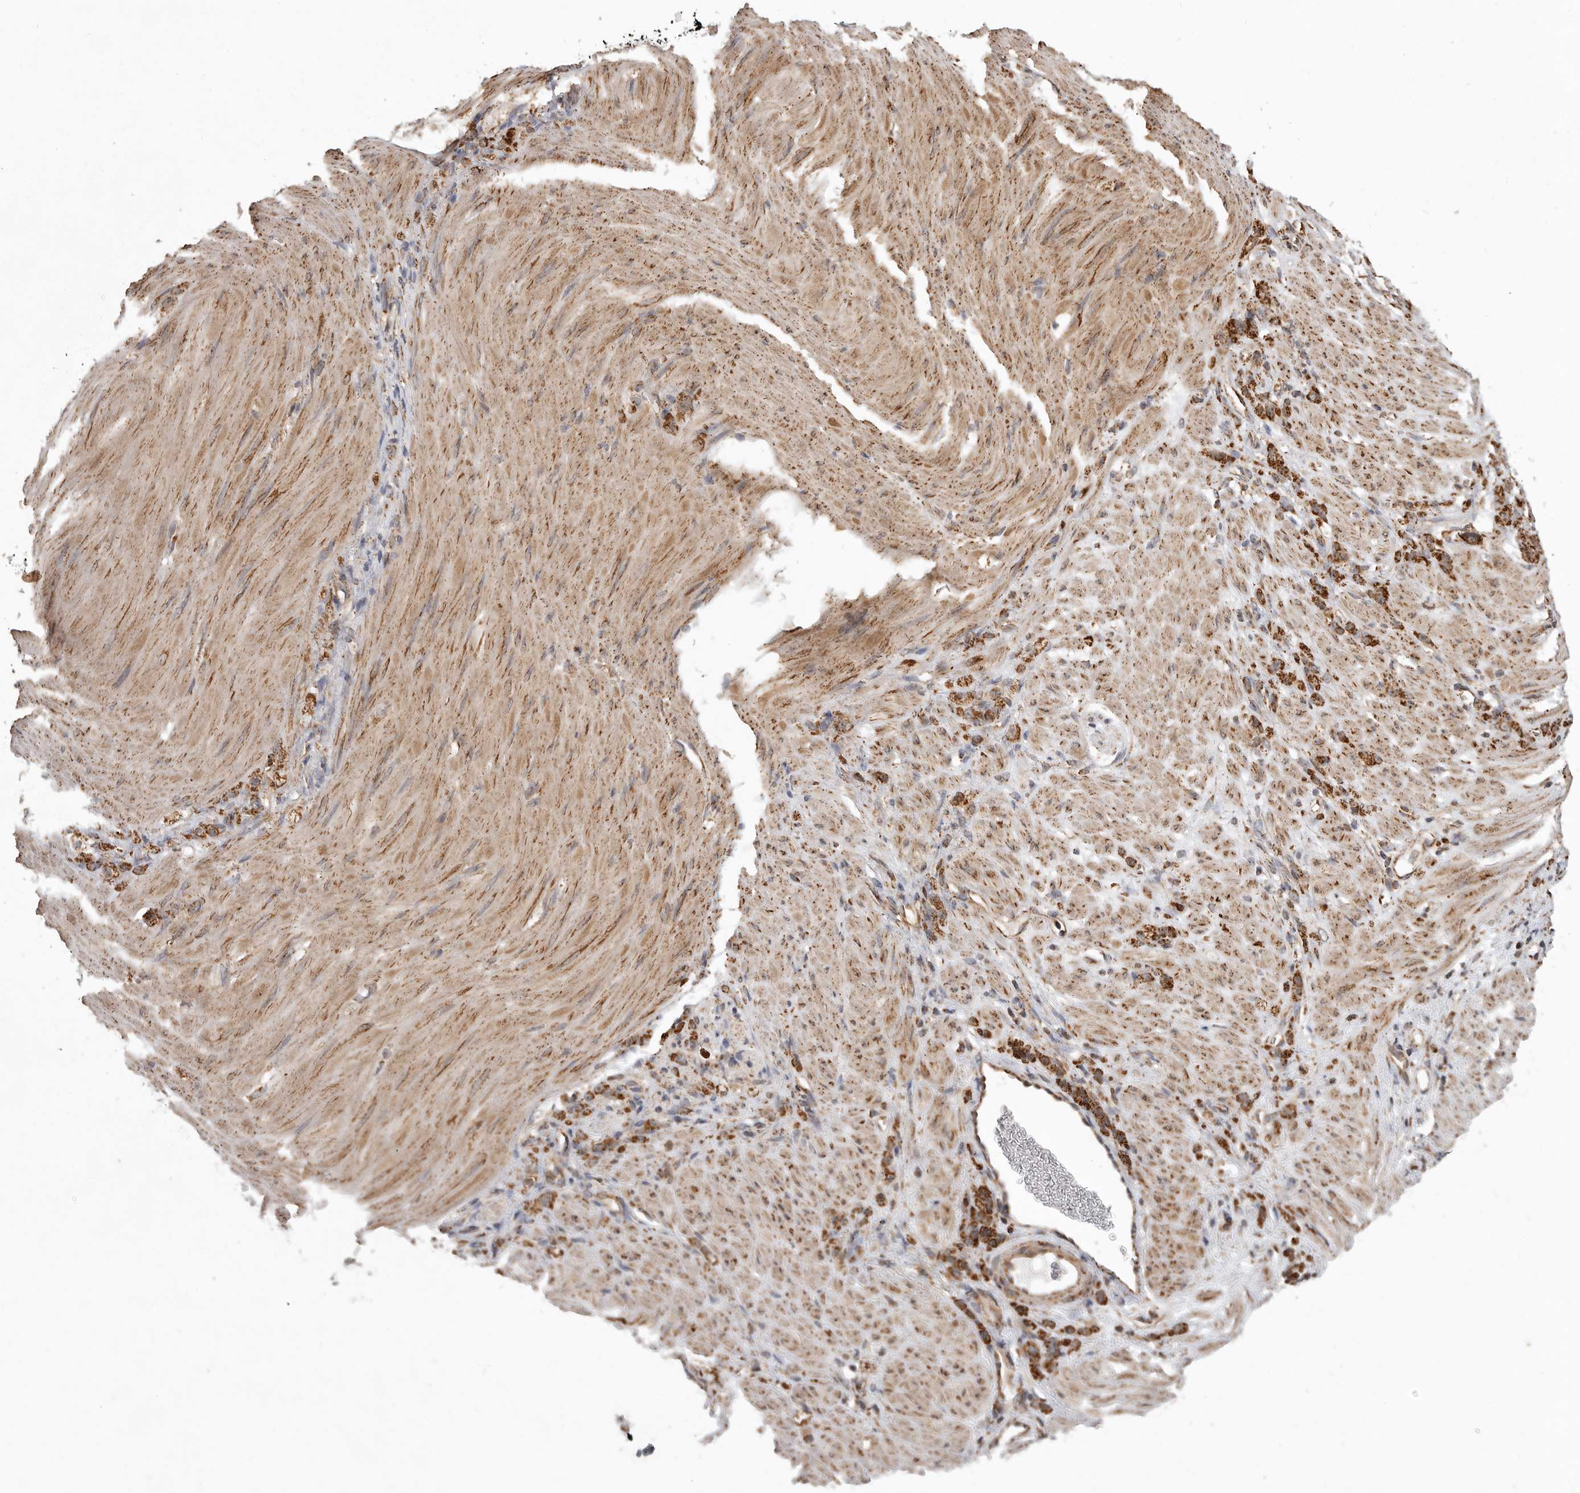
{"staining": {"intensity": "strong", "quantity": ">75%", "location": "cytoplasmic/membranous"}, "tissue": "stomach cancer", "cell_type": "Tumor cells", "image_type": "cancer", "snomed": [{"axis": "morphology", "description": "Normal tissue, NOS"}, {"axis": "morphology", "description": "Adenocarcinoma, NOS"}, {"axis": "topography", "description": "Stomach"}], "caption": "Immunohistochemical staining of stomach cancer displays strong cytoplasmic/membranous protein positivity in about >75% of tumor cells.", "gene": "GCNT2", "patient": {"sex": "male", "age": 82}}